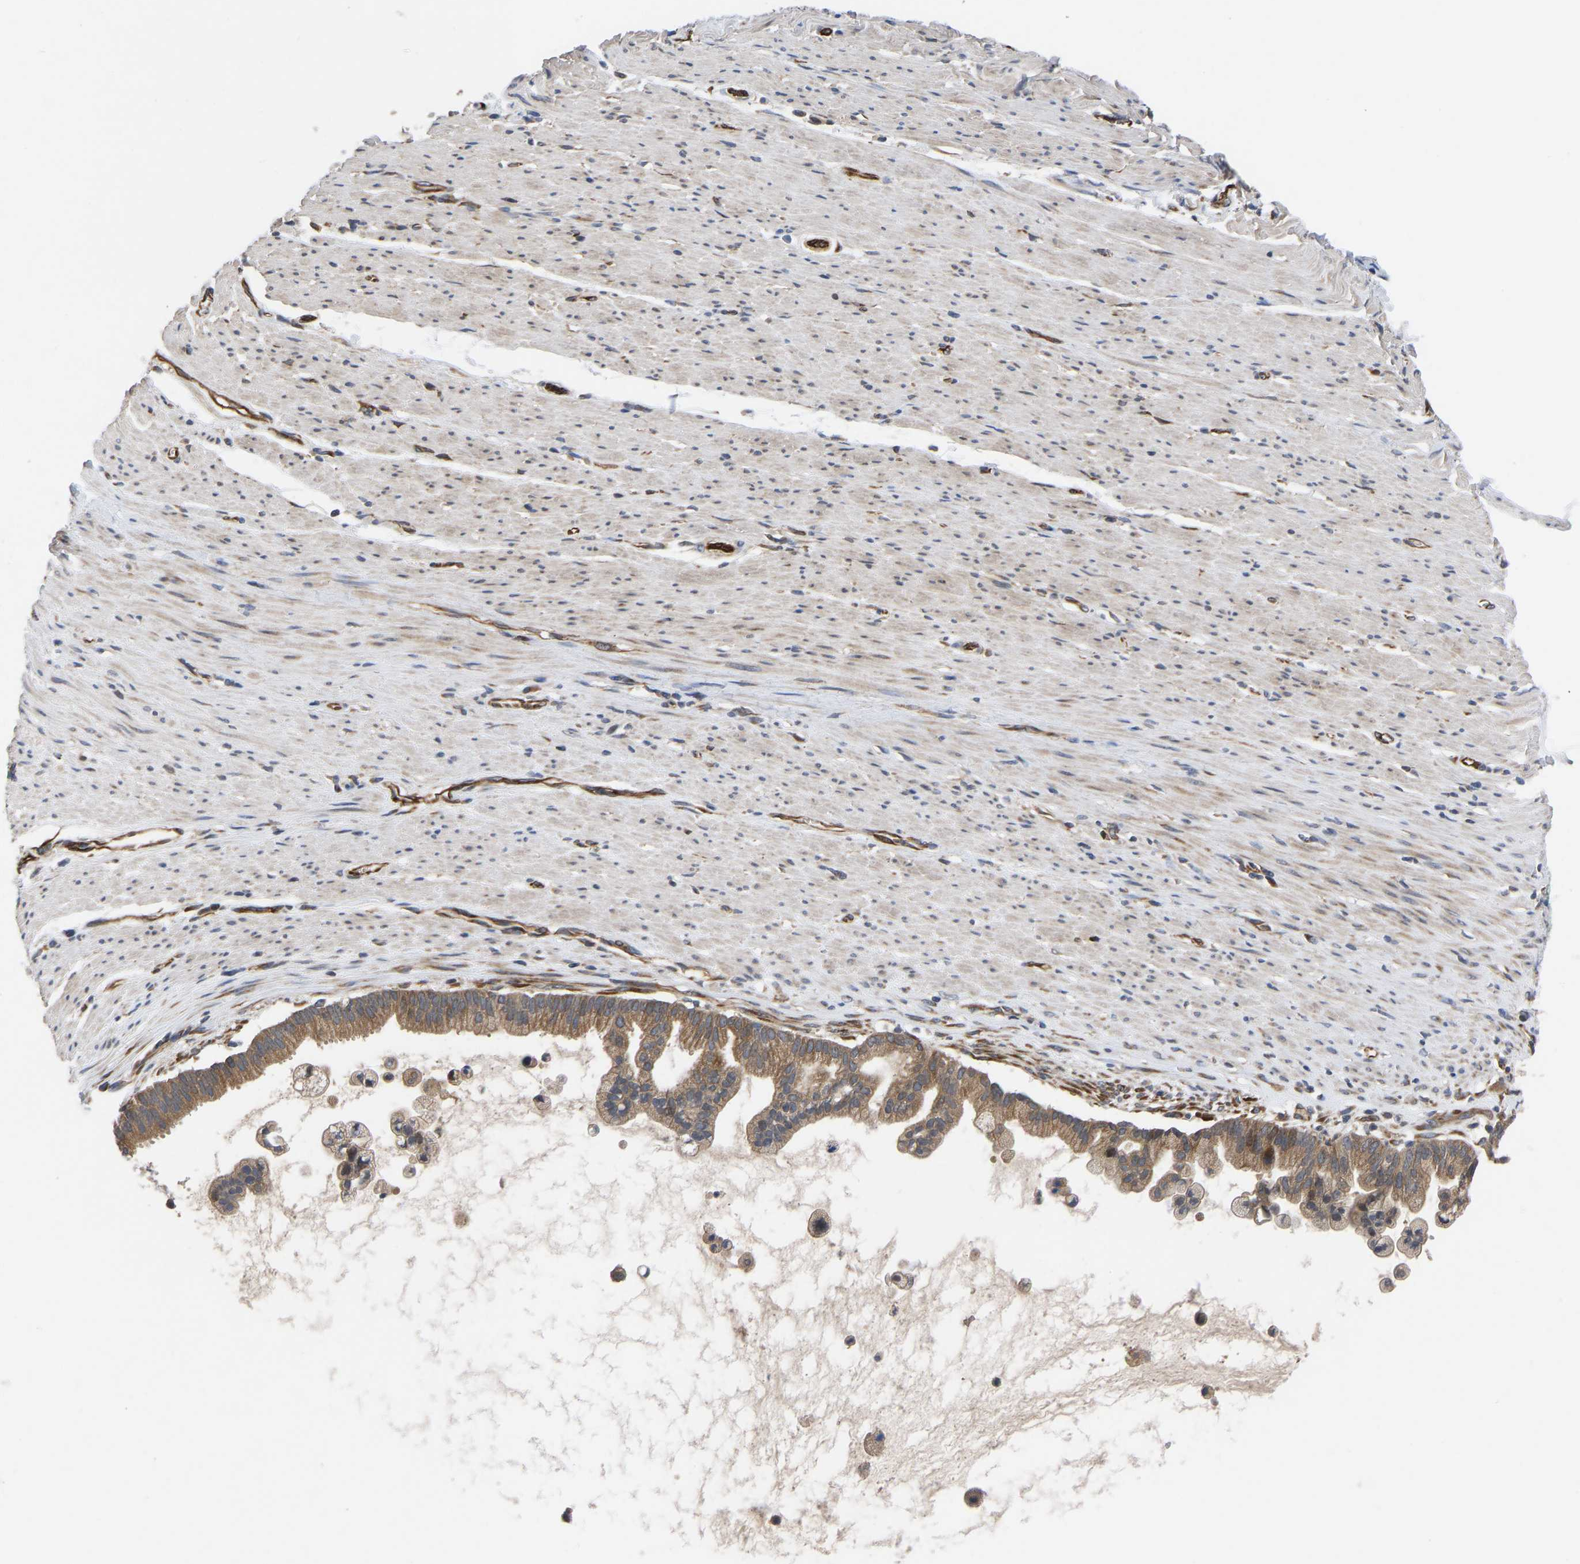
{"staining": {"intensity": "moderate", "quantity": ">75%", "location": "cytoplasmic/membranous"}, "tissue": "pancreatic cancer", "cell_type": "Tumor cells", "image_type": "cancer", "snomed": [{"axis": "morphology", "description": "Adenocarcinoma, NOS"}, {"axis": "topography", "description": "Pancreas"}], "caption": "IHC staining of adenocarcinoma (pancreatic), which displays medium levels of moderate cytoplasmic/membranous positivity in approximately >75% of tumor cells indicating moderate cytoplasmic/membranous protein staining. The staining was performed using DAB (brown) for protein detection and nuclei were counterstained in hematoxylin (blue).", "gene": "FRRS1", "patient": {"sex": "male", "age": 69}}